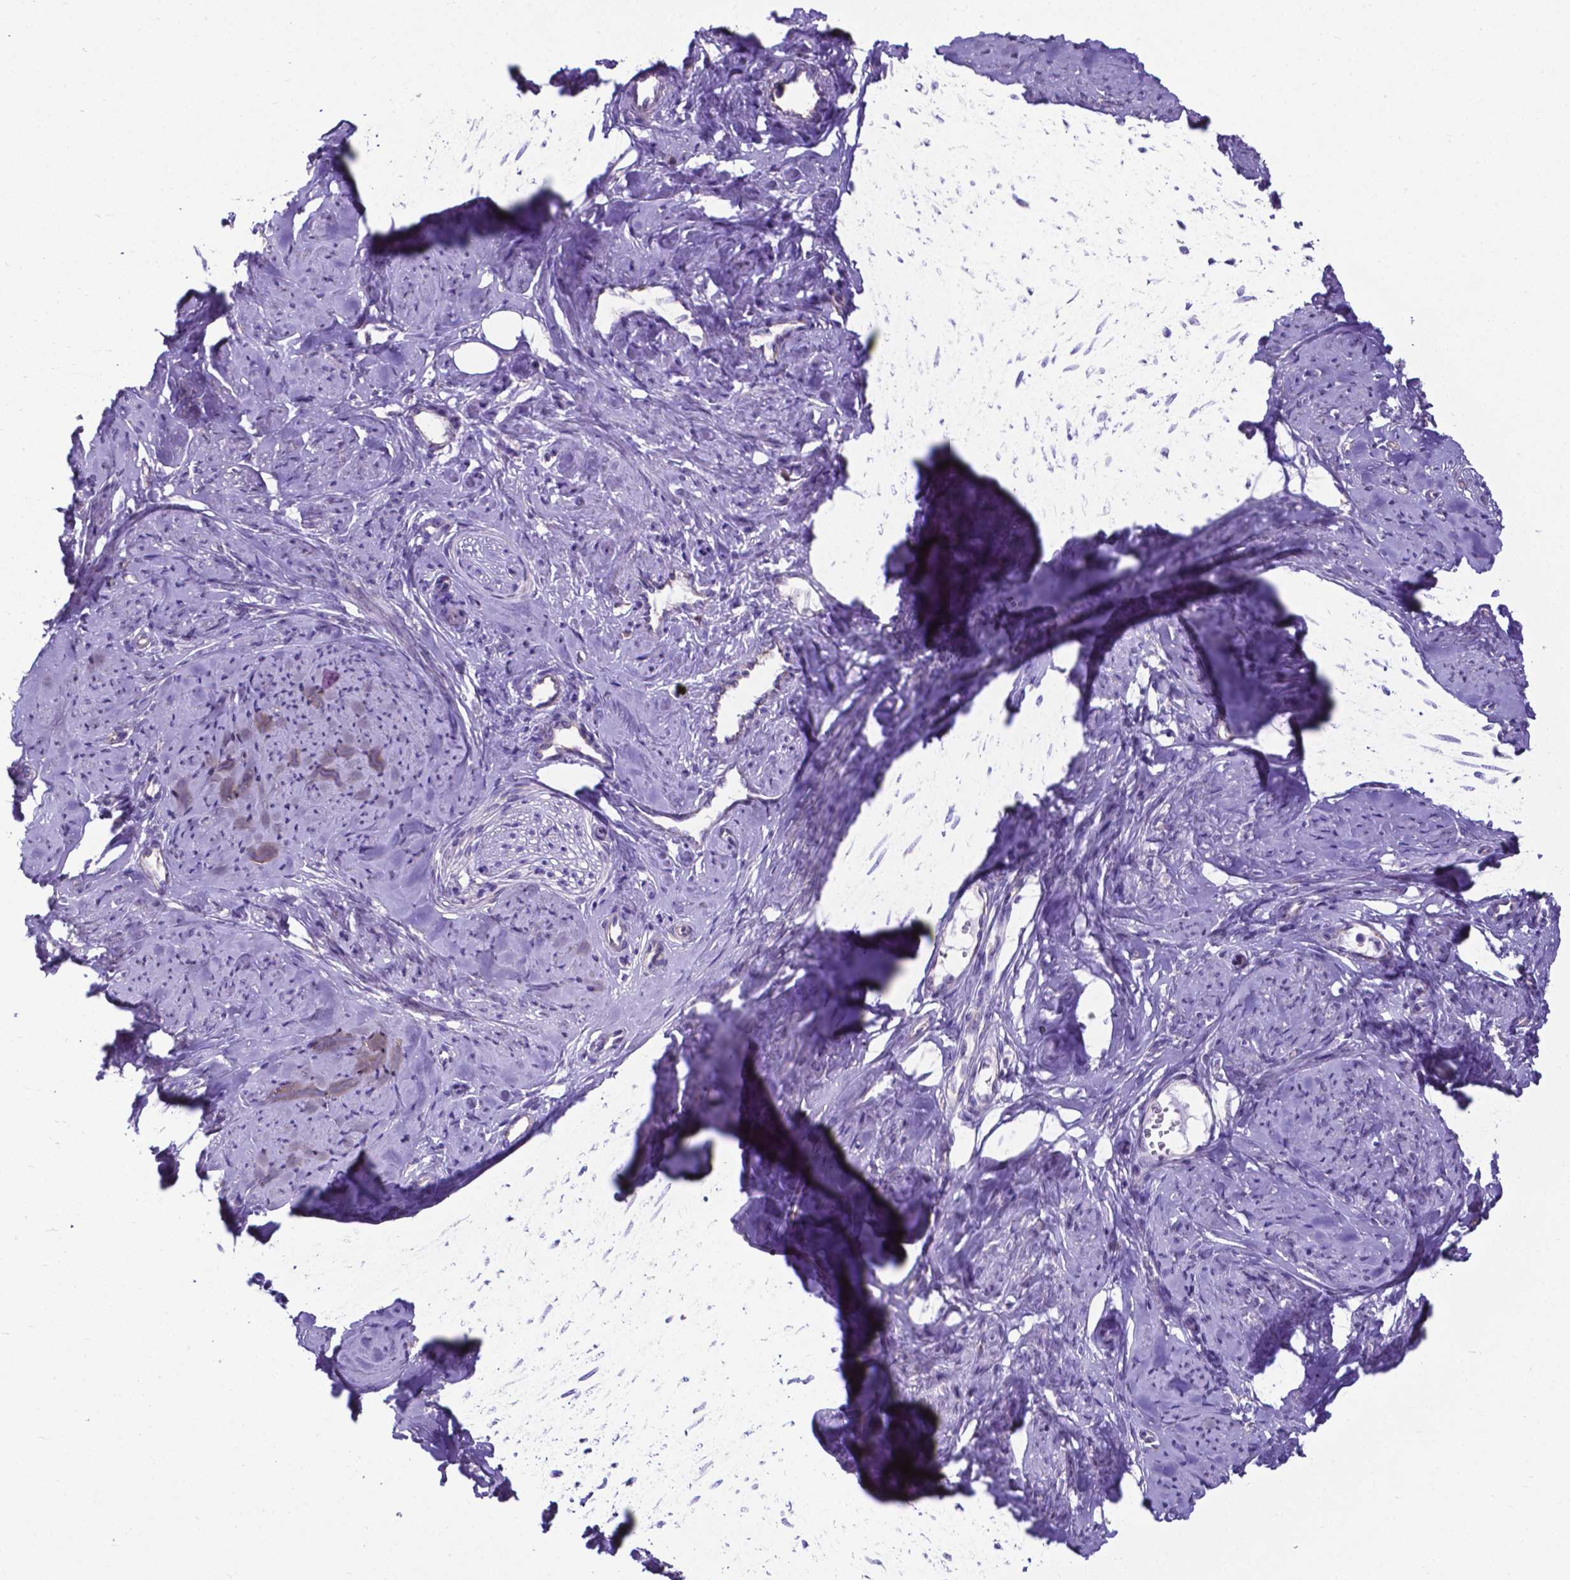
{"staining": {"intensity": "negative", "quantity": "none", "location": "none"}, "tissue": "smooth muscle", "cell_type": "Smooth muscle cells", "image_type": "normal", "snomed": [{"axis": "morphology", "description": "Normal tissue, NOS"}, {"axis": "topography", "description": "Smooth muscle"}], "caption": "A high-resolution histopathology image shows immunohistochemistry staining of normal smooth muscle, which displays no significant staining in smooth muscle cells.", "gene": "RPL6", "patient": {"sex": "female", "age": 48}}